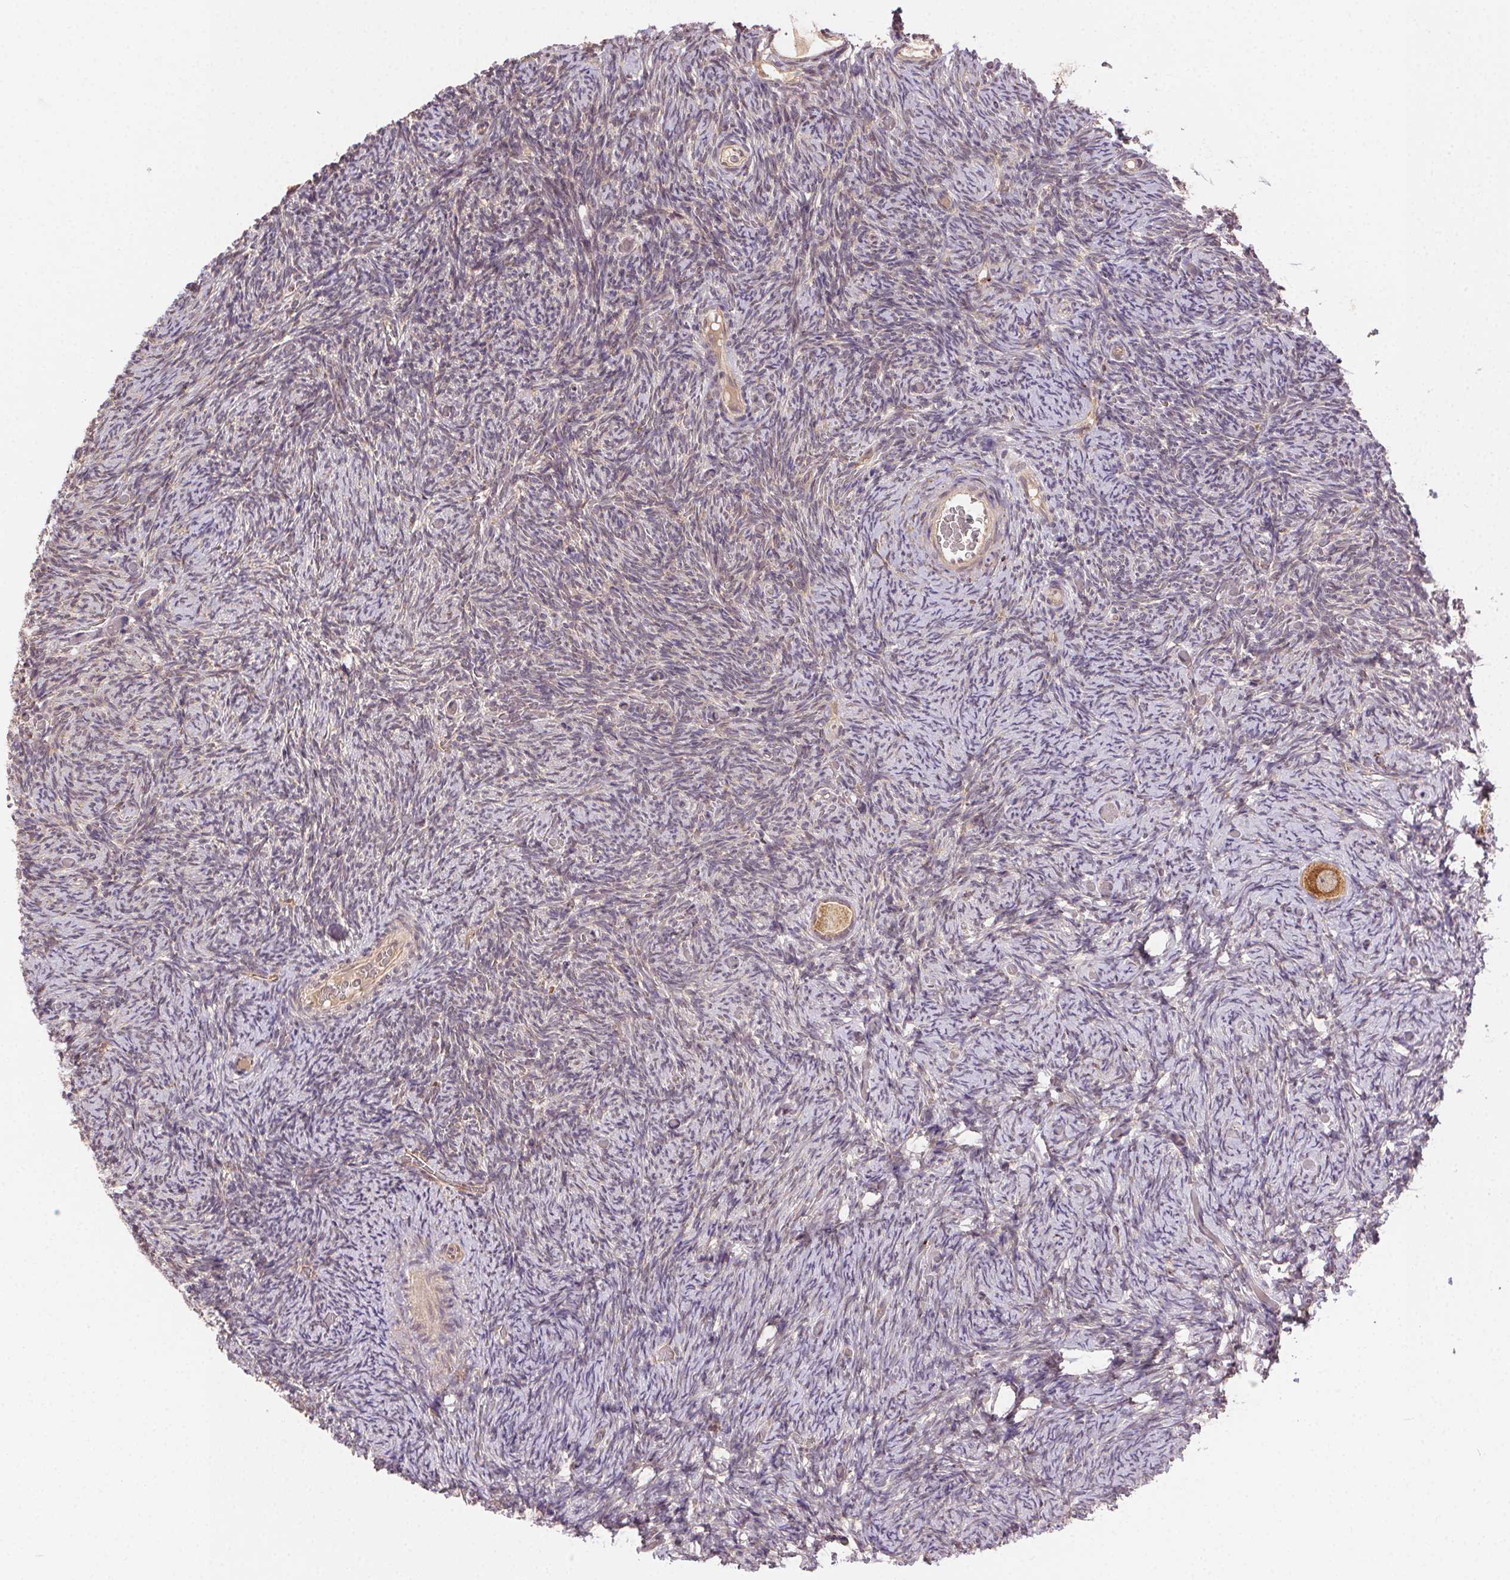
{"staining": {"intensity": "strong", "quantity": "25%-75%", "location": "cytoplasmic/membranous"}, "tissue": "ovary", "cell_type": "Follicle cells", "image_type": "normal", "snomed": [{"axis": "morphology", "description": "Normal tissue, NOS"}, {"axis": "topography", "description": "Ovary"}], "caption": "This photomicrograph shows immunohistochemistry (IHC) staining of unremarkable ovary, with high strong cytoplasmic/membranous positivity in approximately 25%-75% of follicle cells.", "gene": "KLHL15", "patient": {"sex": "female", "age": 34}}